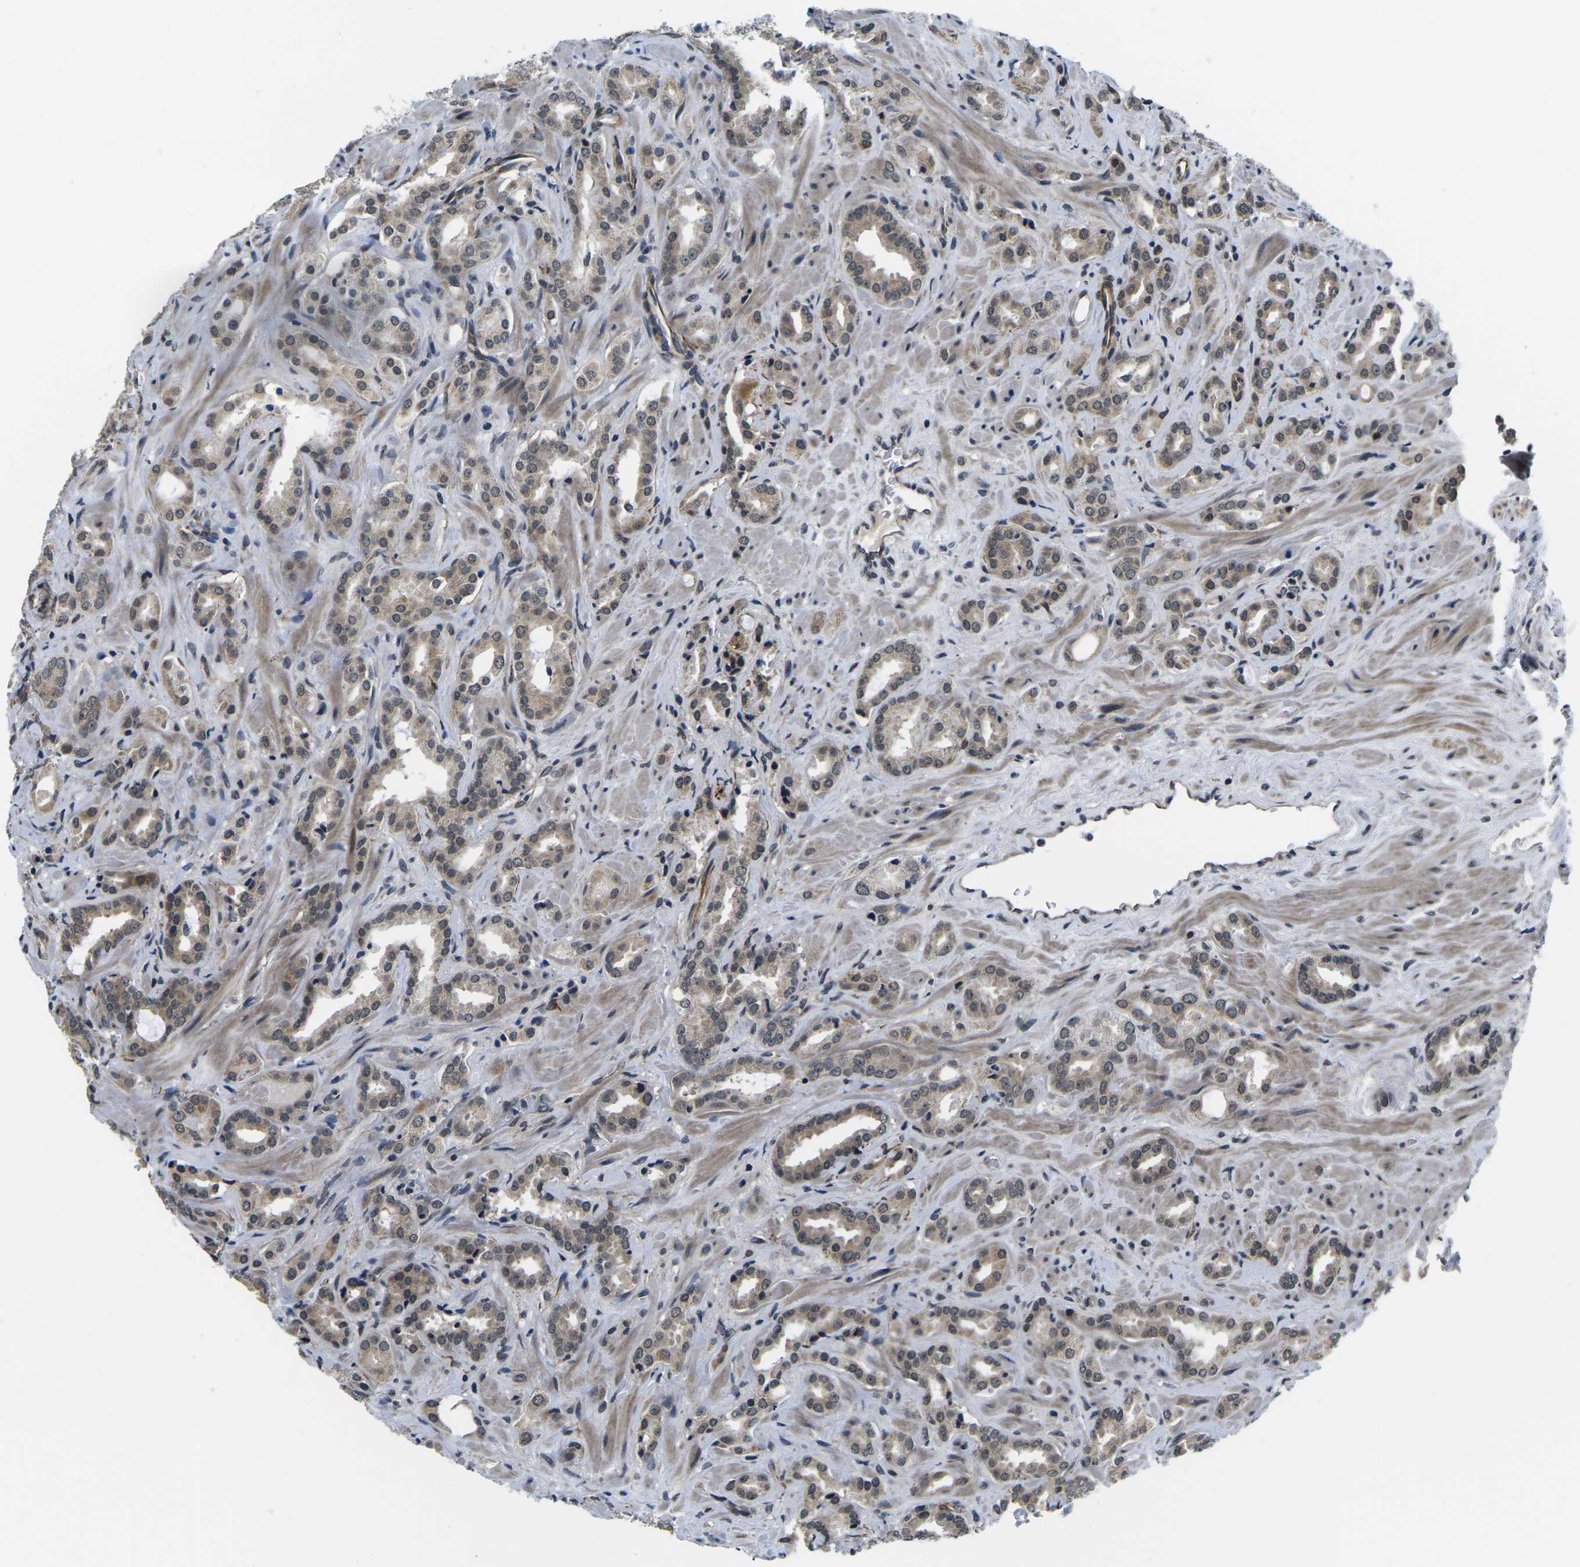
{"staining": {"intensity": "weak", "quantity": ">75%", "location": "cytoplasmic/membranous,nuclear"}, "tissue": "prostate cancer", "cell_type": "Tumor cells", "image_type": "cancer", "snomed": [{"axis": "morphology", "description": "Adenocarcinoma, High grade"}, {"axis": "topography", "description": "Prostate"}], "caption": "Brown immunohistochemical staining in prostate cancer (adenocarcinoma (high-grade)) demonstrates weak cytoplasmic/membranous and nuclear positivity in approximately >75% of tumor cells. The protein is shown in brown color, while the nuclei are stained blue.", "gene": "CCNE1", "patient": {"sex": "male", "age": 64}}